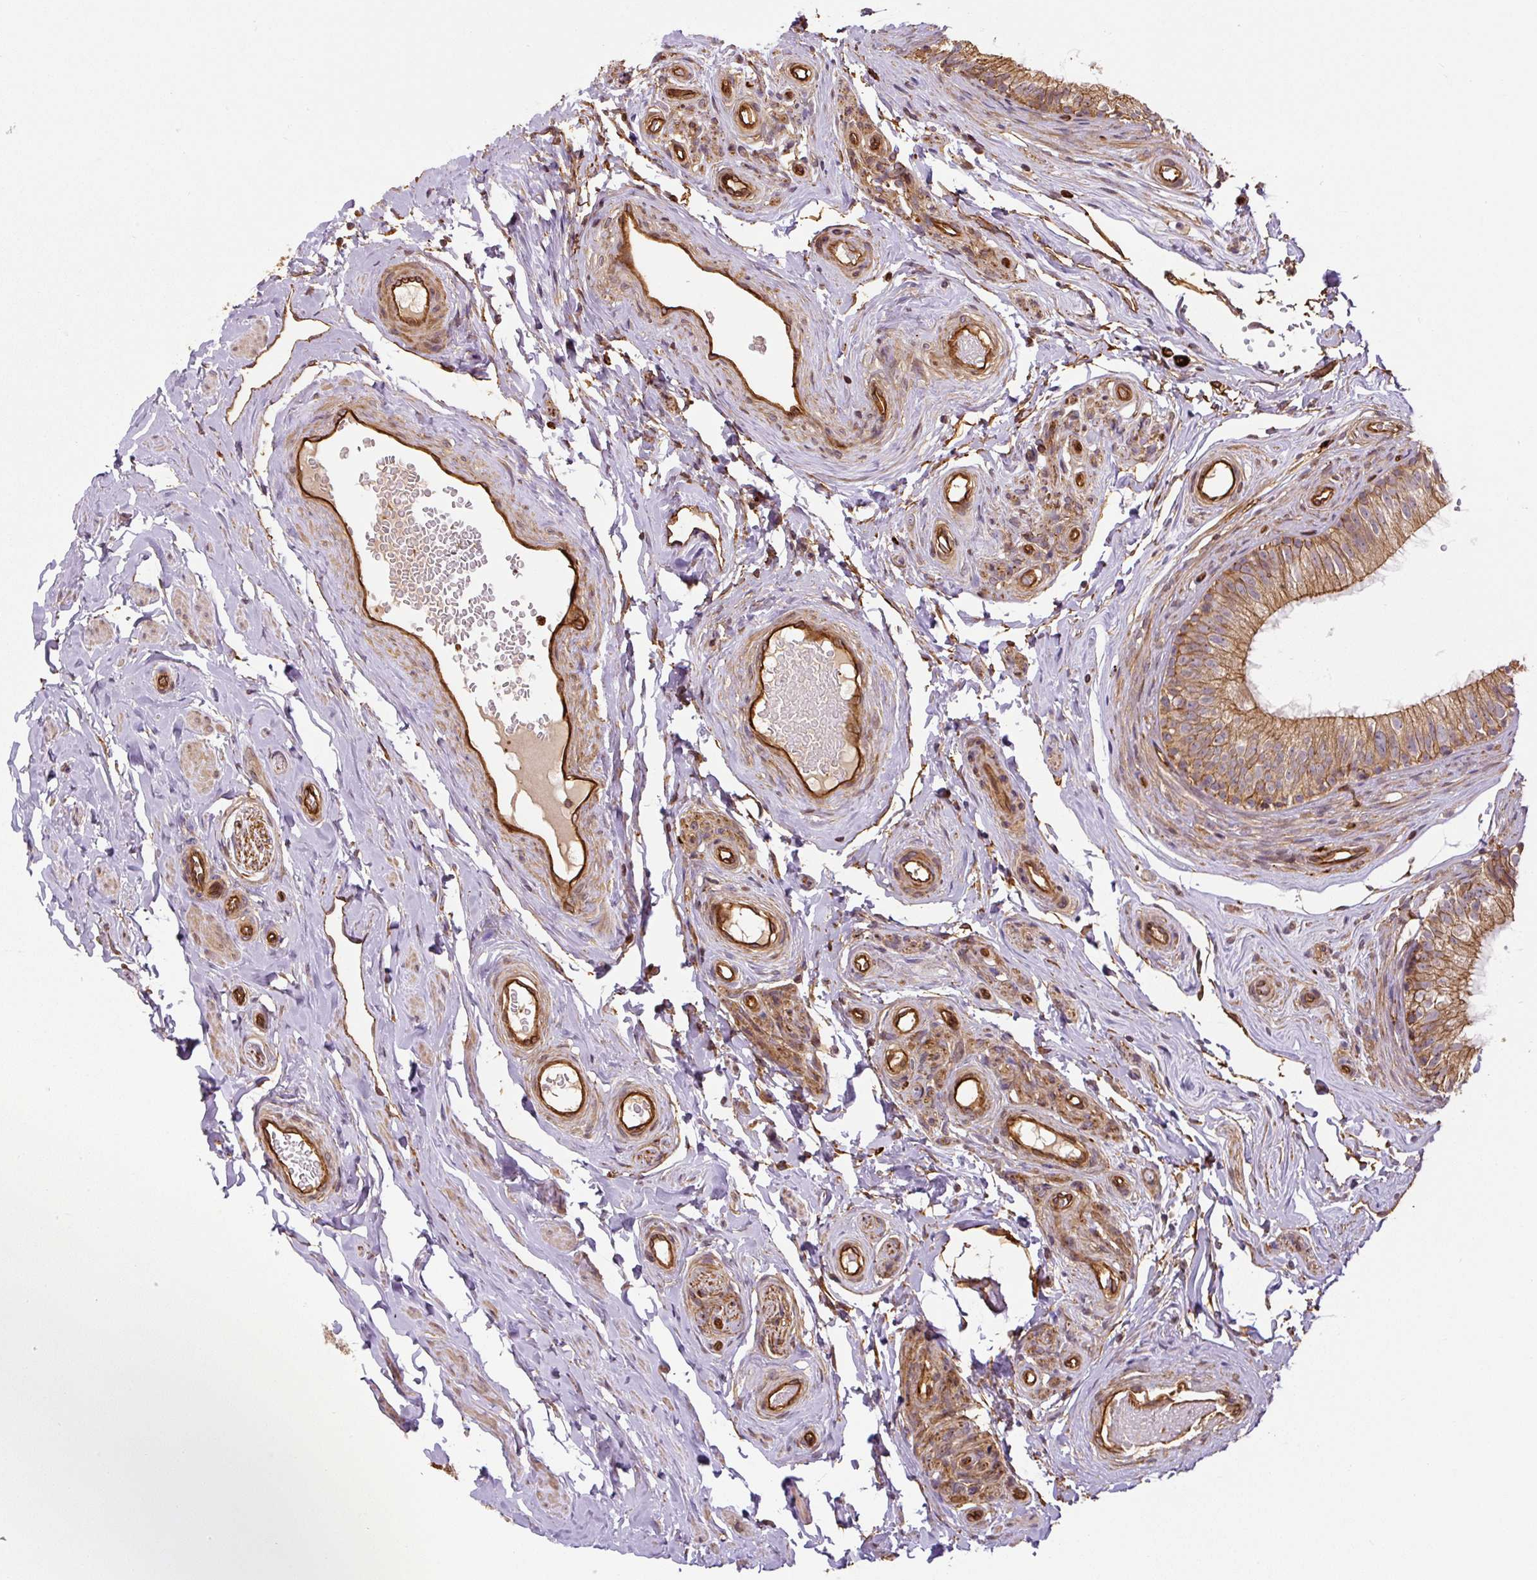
{"staining": {"intensity": "strong", "quantity": ">75%", "location": "cytoplasmic/membranous"}, "tissue": "epididymis", "cell_type": "Glandular cells", "image_type": "normal", "snomed": [{"axis": "morphology", "description": "Normal tissue, NOS"}, {"axis": "morphology", "description": "Seminoma, NOS"}, {"axis": "topography", "description": "Testis"}, {"axis": "topography", "description": "Epididymis"}], "caption": "DAB immunohistochemical staining of benign human epididymis demonstrates strong cytoplasmic/membranous protein expression in about >75% of glandular cells.", "gene": "B3GALT5", "patient": {"sex": "male", "age": 45}}